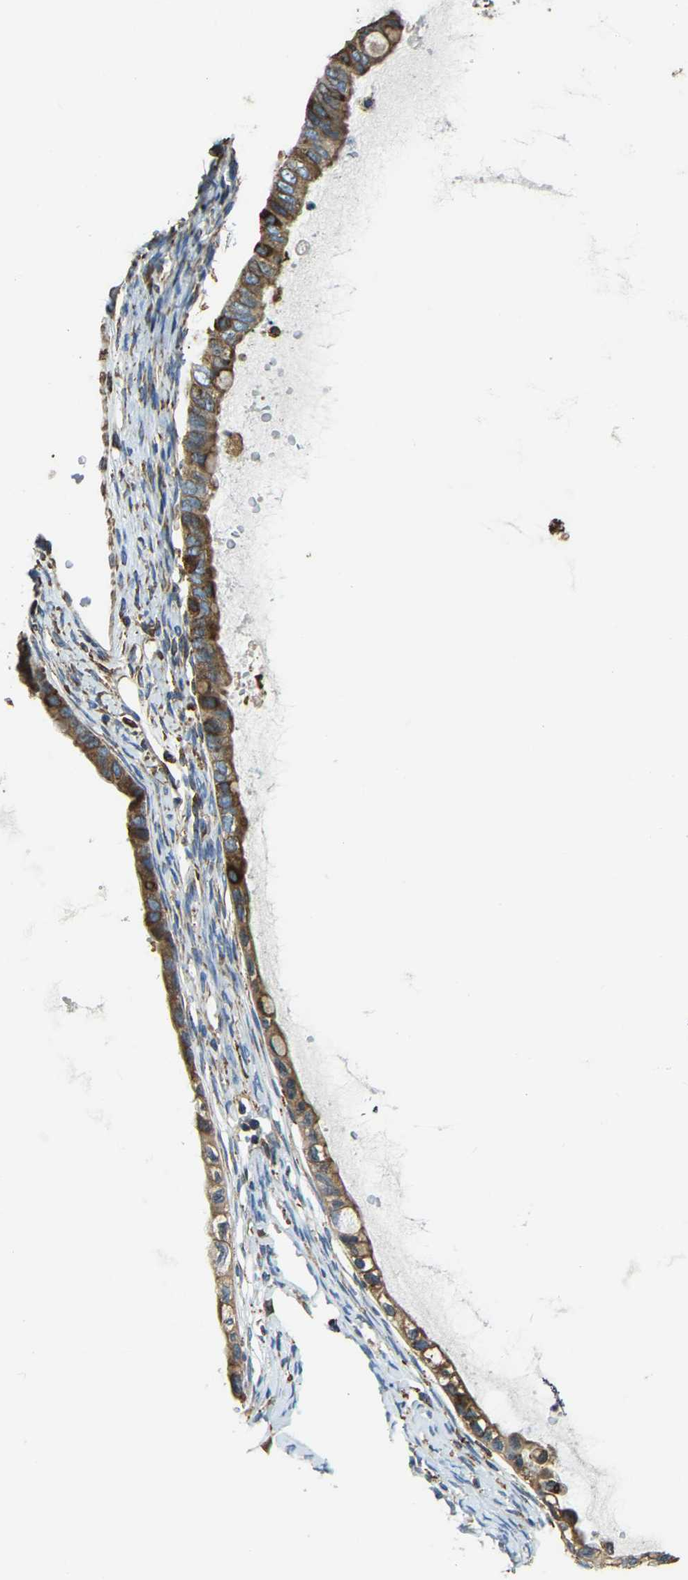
{"staining": {"intensity": "moderate", "quantity": ">75%", "location": "cytoplasmic/membranous"}, "tissue": "ovarian cancer", "cell_type": "Tumor cells", "image_type": "cancer", "snomed": [{"axis": "morphology", "description": "Cystadenocarcinoma, mucinous, NOS"}, {"axis": "topography", "description": "Ovary"}], "caption": "An IHC photomicrograph of neoplastic tissue is shown. Protein staining in brown shows moderate cytoplasmic/membranous positivity in ovarian mucinous cystadenocarcinoma within tumor cells. The protein of interest is stained brown, and the nuclei are stained in blue (DAB IHC with brightfield microscopy, high magnification).", "gene": "RNF115", "patient": {"sex": "female", "age": 80}}